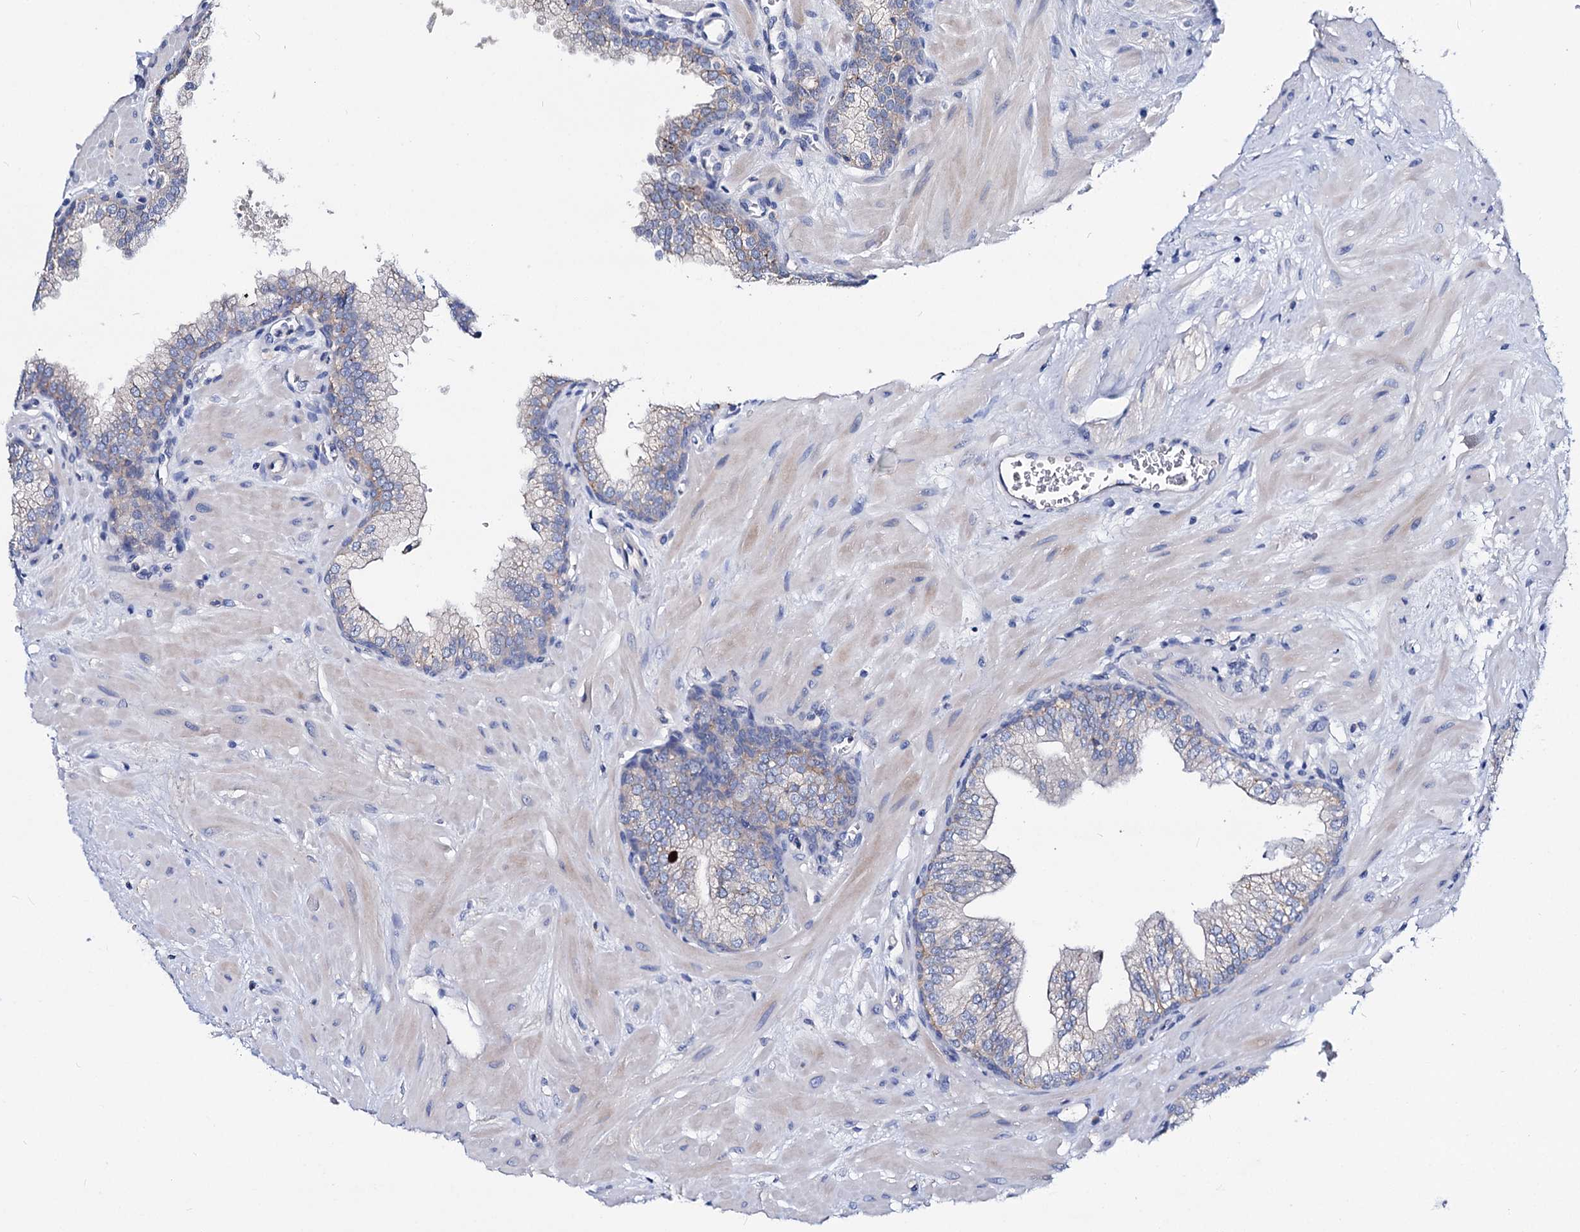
{"staining": {"intensity": "weak", "quantity": "<25%", "location": "cytoplasmic/membranous"}, "tissue": "prostate", "cell_type": "Glandular cells", "image_type": "normal", "snomed": [{"axis": "morphology", "description": "Normal tissue, NOS"}, {"axis": "topography", "description": "Prostate"}], "caption": "Prostate stained for a protein using immunohistochemistry (IHC) shows no staining glandular cells.", "gene": "DYDC2", "patient": {"sex": "male", "age": 60}}